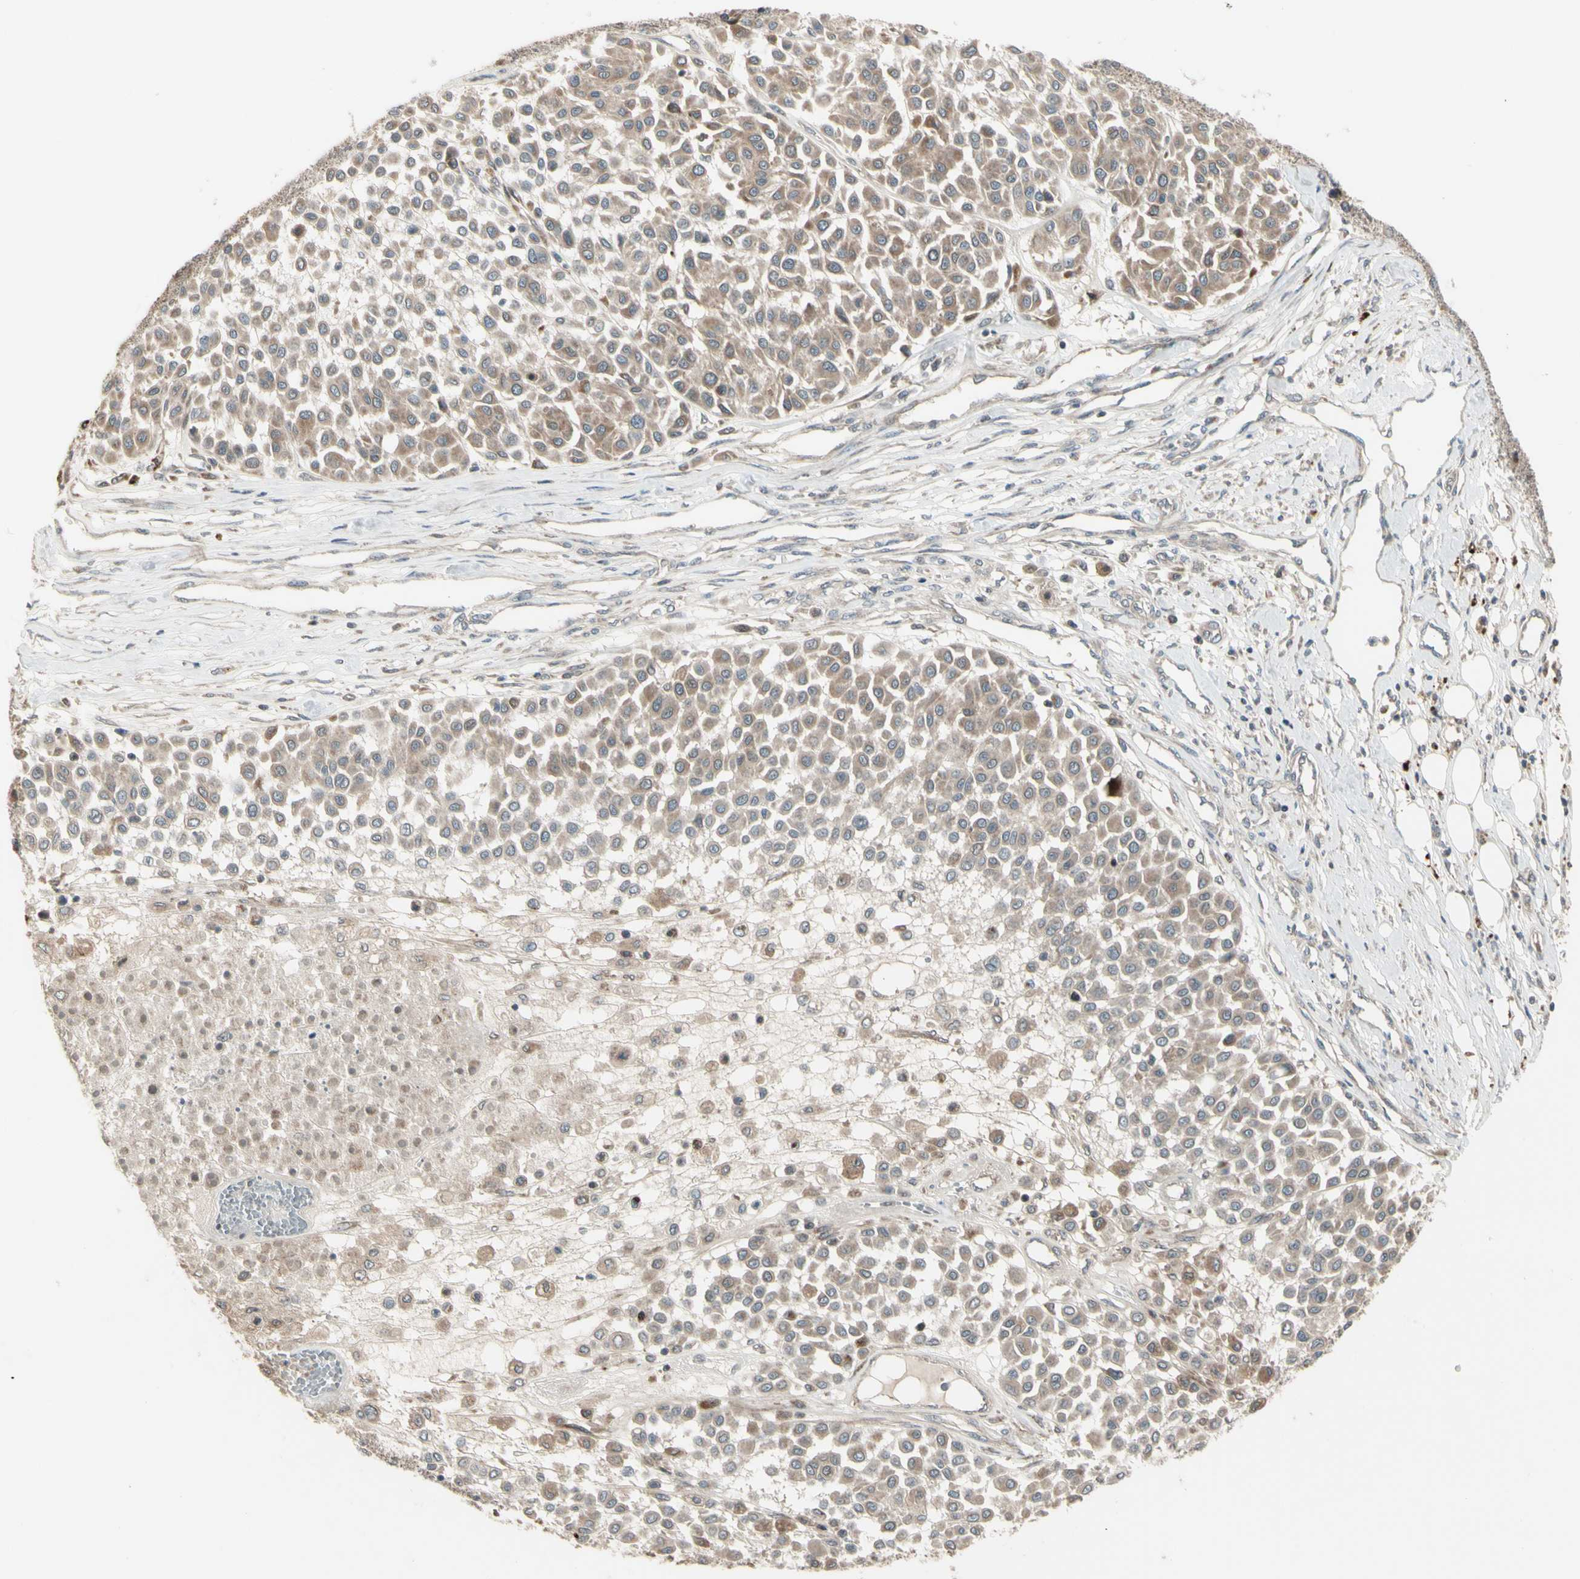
{"staining": {"intensity": "moderate", "quantity": ">75%", "location": "cytoplasmic/membranous"}, "tissue": "melanoma", "cell_type": "Tumor cells", "image_type": "cancer", "snomed": [{"axis": "morphology", "description": "Malignant melanoma, Metastatic site"}, {"axis": "topography", "description": "Soft tissue"}], "caption": "IHC (DAB) staining of human malignant melanoma (metastatic site) reveals moderate cytoplasmic/membranous protein expression in approximately >75% of tumor cells.", "gene": "OSTM1", "patient": {"sex": "male", "age": 41}}